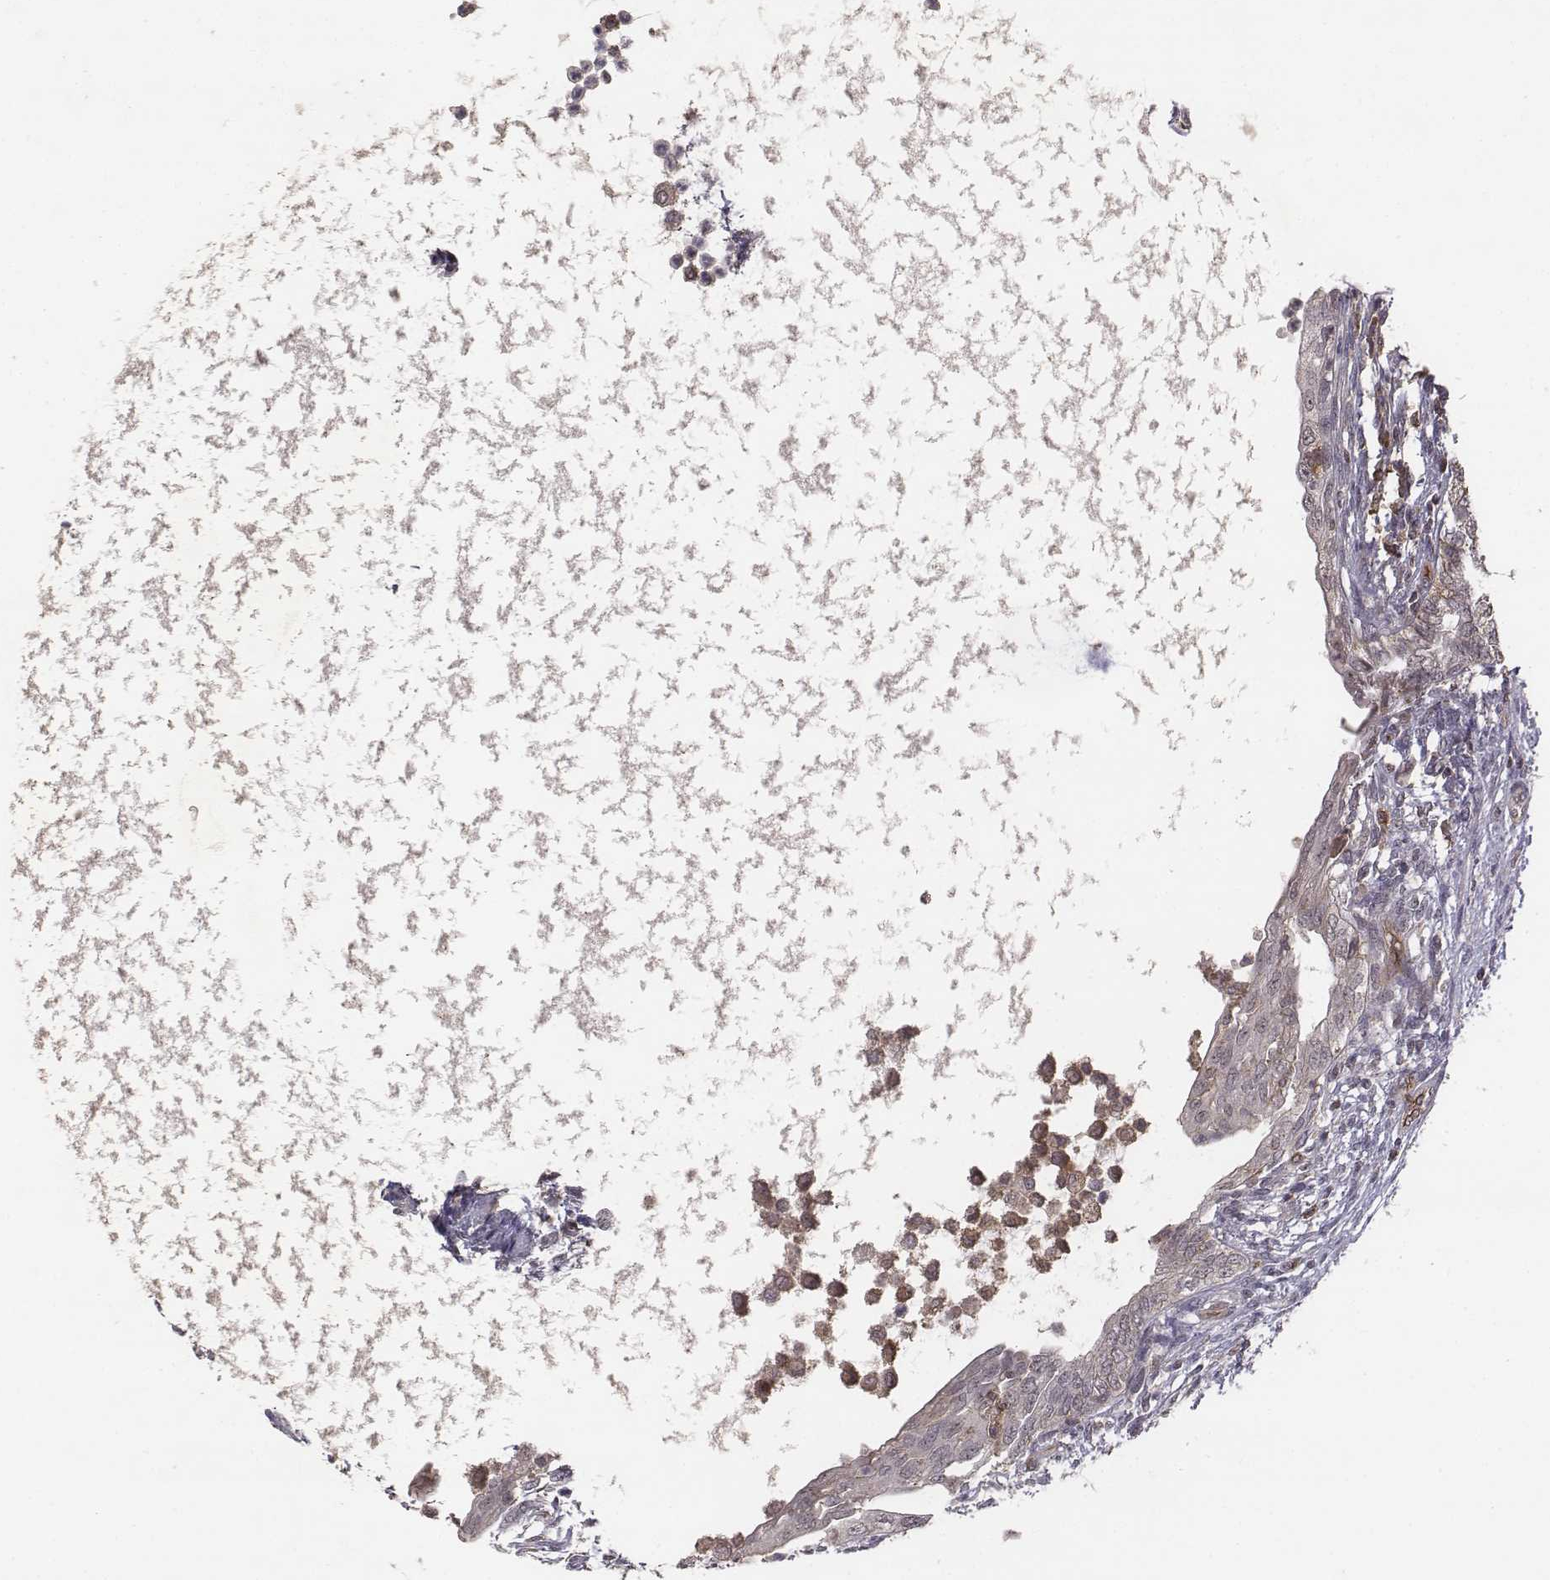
{"staining": {"intensity": "negative", "quantity": "none", "location": "none"}, "tissue": "testis cancer", "cell_type": "Tumor cells", "image_type": "cancer", "snomed": [{"axis": "morphology", "description": "Carcinoma, Embryonal, NOS"}, {"axis": "topography", "description": "Testis"}], "caption": "This is an IHC micrograph of testis embryonal carcinoma. There is no positivity in tumor cells.", "gene": "PTPRG", "patient": {"sex": "male", "age": 26}}